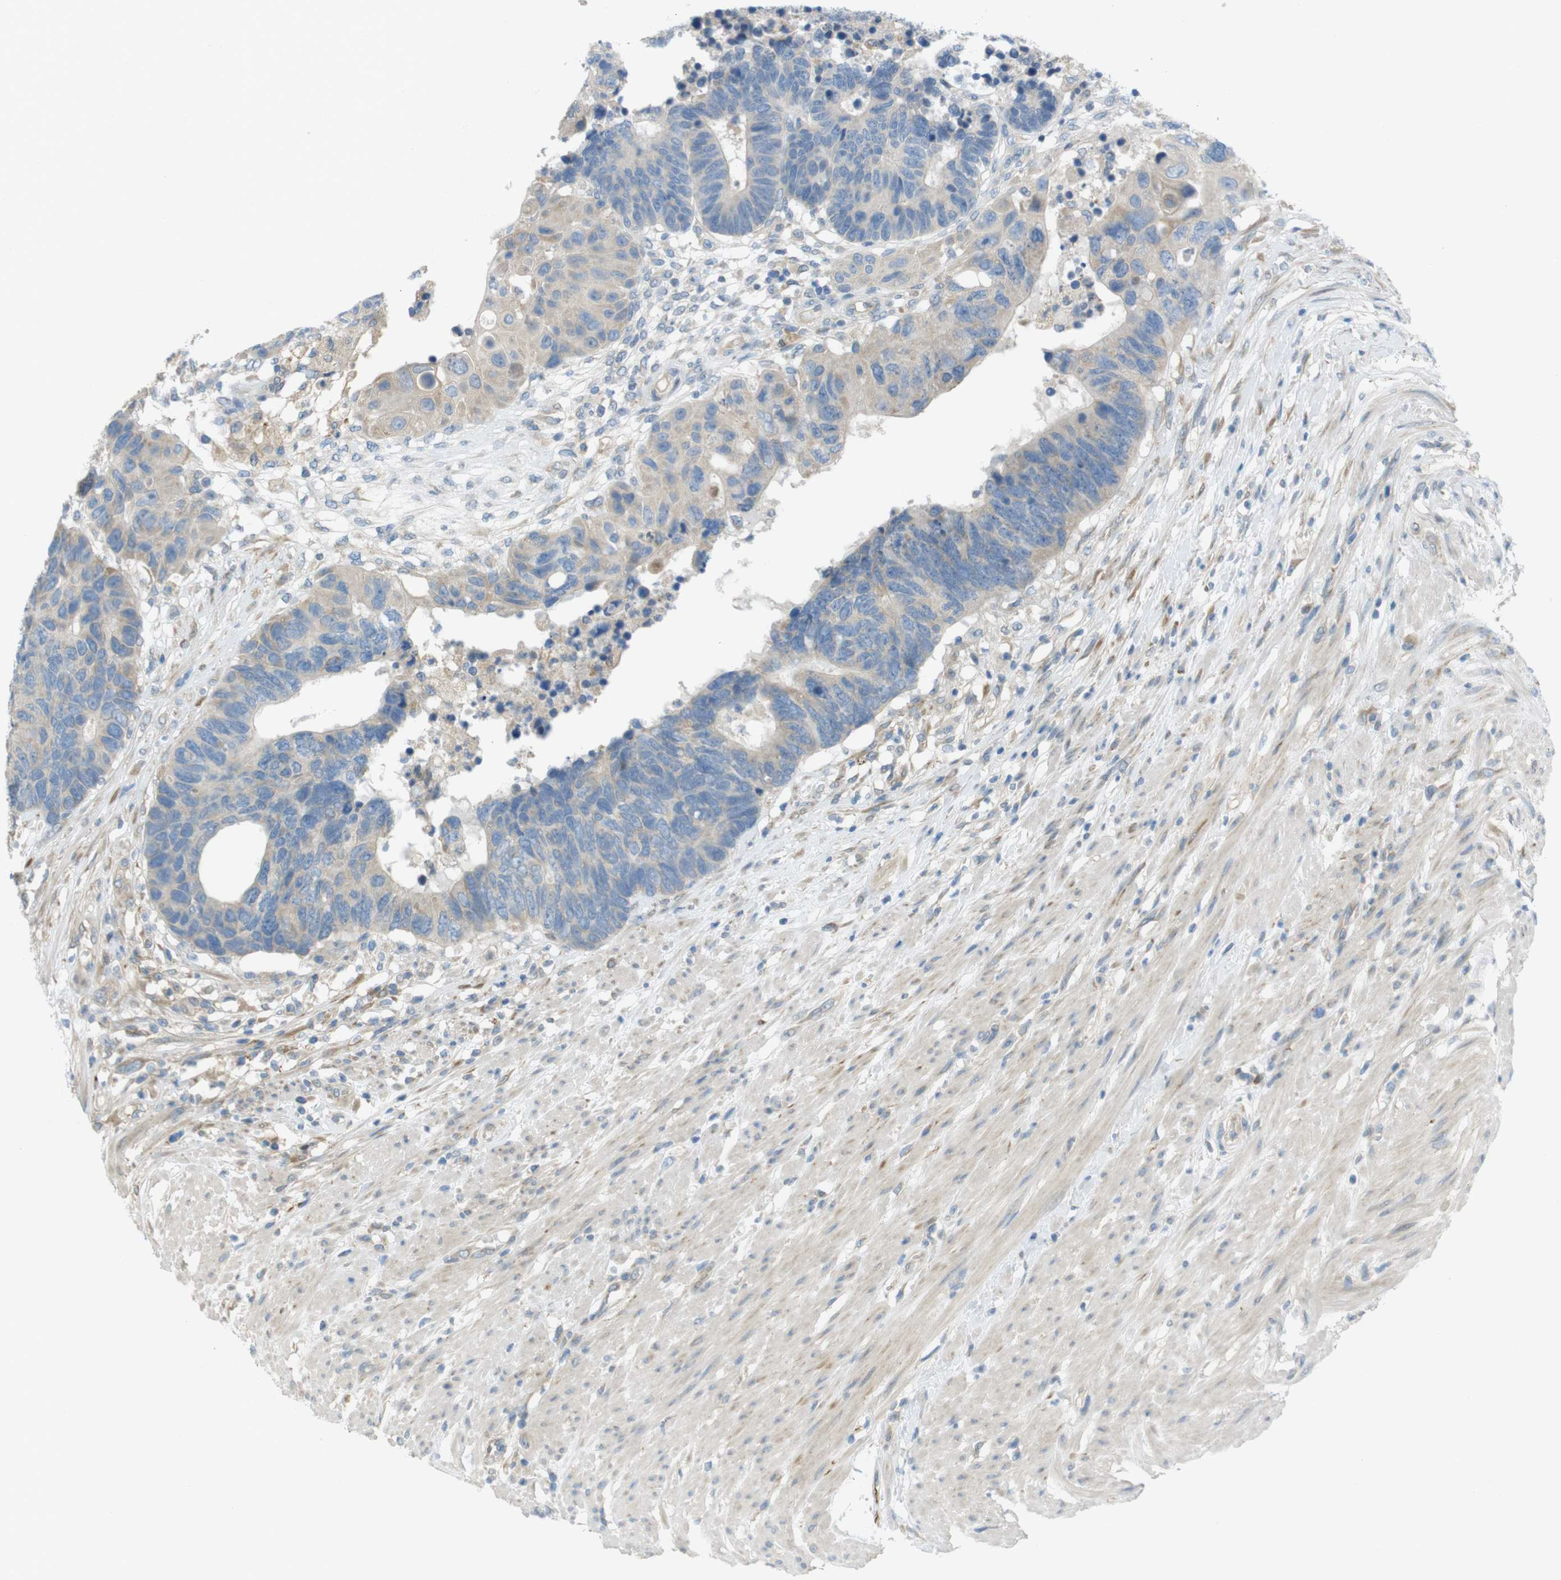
{"staining": {"intensity": "negative", "quantity": "none", "location": "none"}, "tissue": "colorectal cancer", "cell_type": "Tumor cells", "image_type": "cancer", "snomed": [{"axis": "morphology", "description": "Adenocarcinoma, NOS"}, {"axis": "topography", "description": "Rectum"}], "caption": "Tumor cells are negative for protein expression in human colorectal cancer.", "gene": "TMEM41B", "patient": {"sex": "male", "age": 51}}